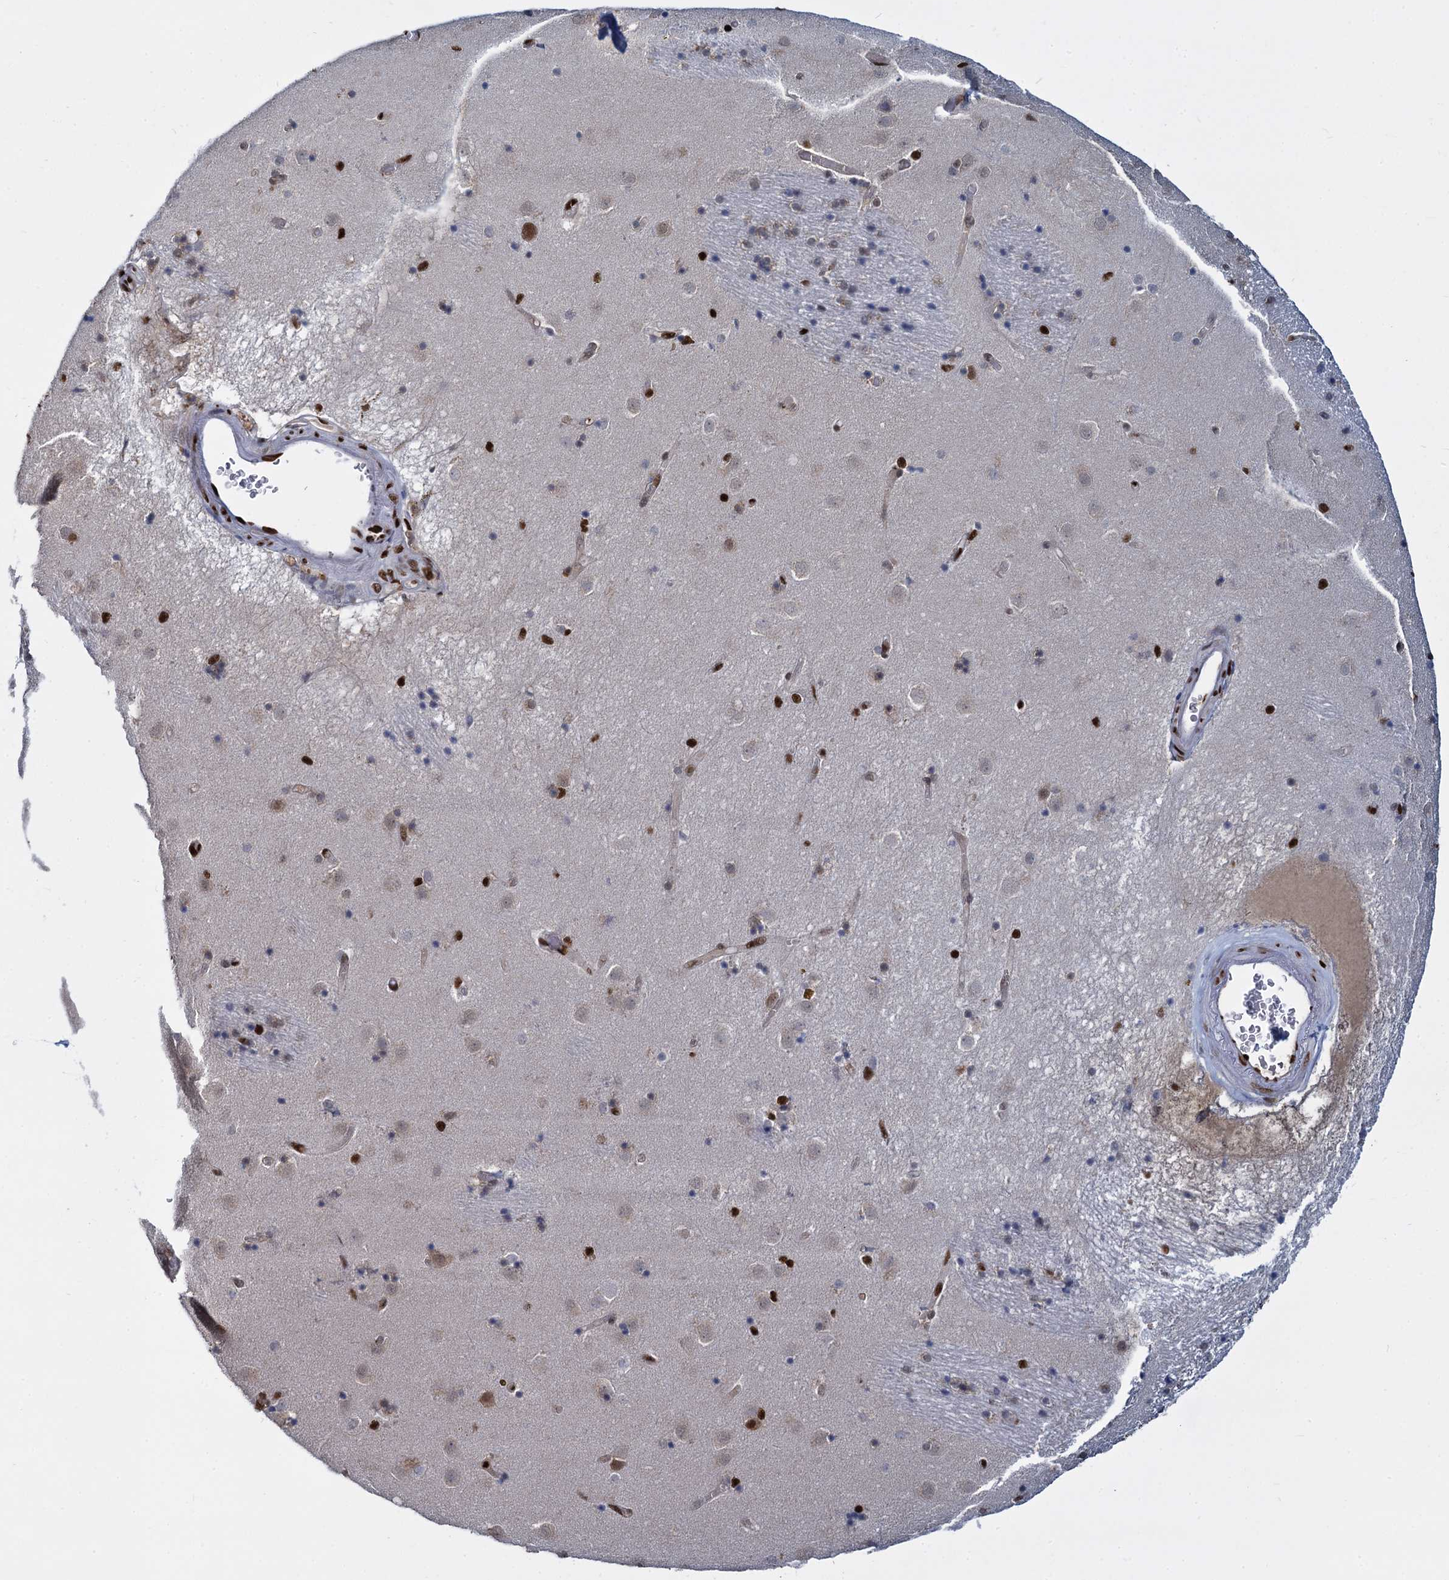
{"staining": {"intensity": "strong", "quantity": "<25%", "location": "nuclear"}, "tissue": "caudate", "cell_type": "Glial cells", "image_type": "normal", "snomed": [{"axis": "morphology", "description": "Normal tissue, NOS"}, {"axis": "topography", "description": "Lateral ventricle wall"}], "caption": "Immunohistochemical staining of benign human caudate reveals <25% levels of strong nuclear protein positivity in about <25% of glial cells.", "gene": "DCPS", "patient": {"sex": "male", "age": 70}}